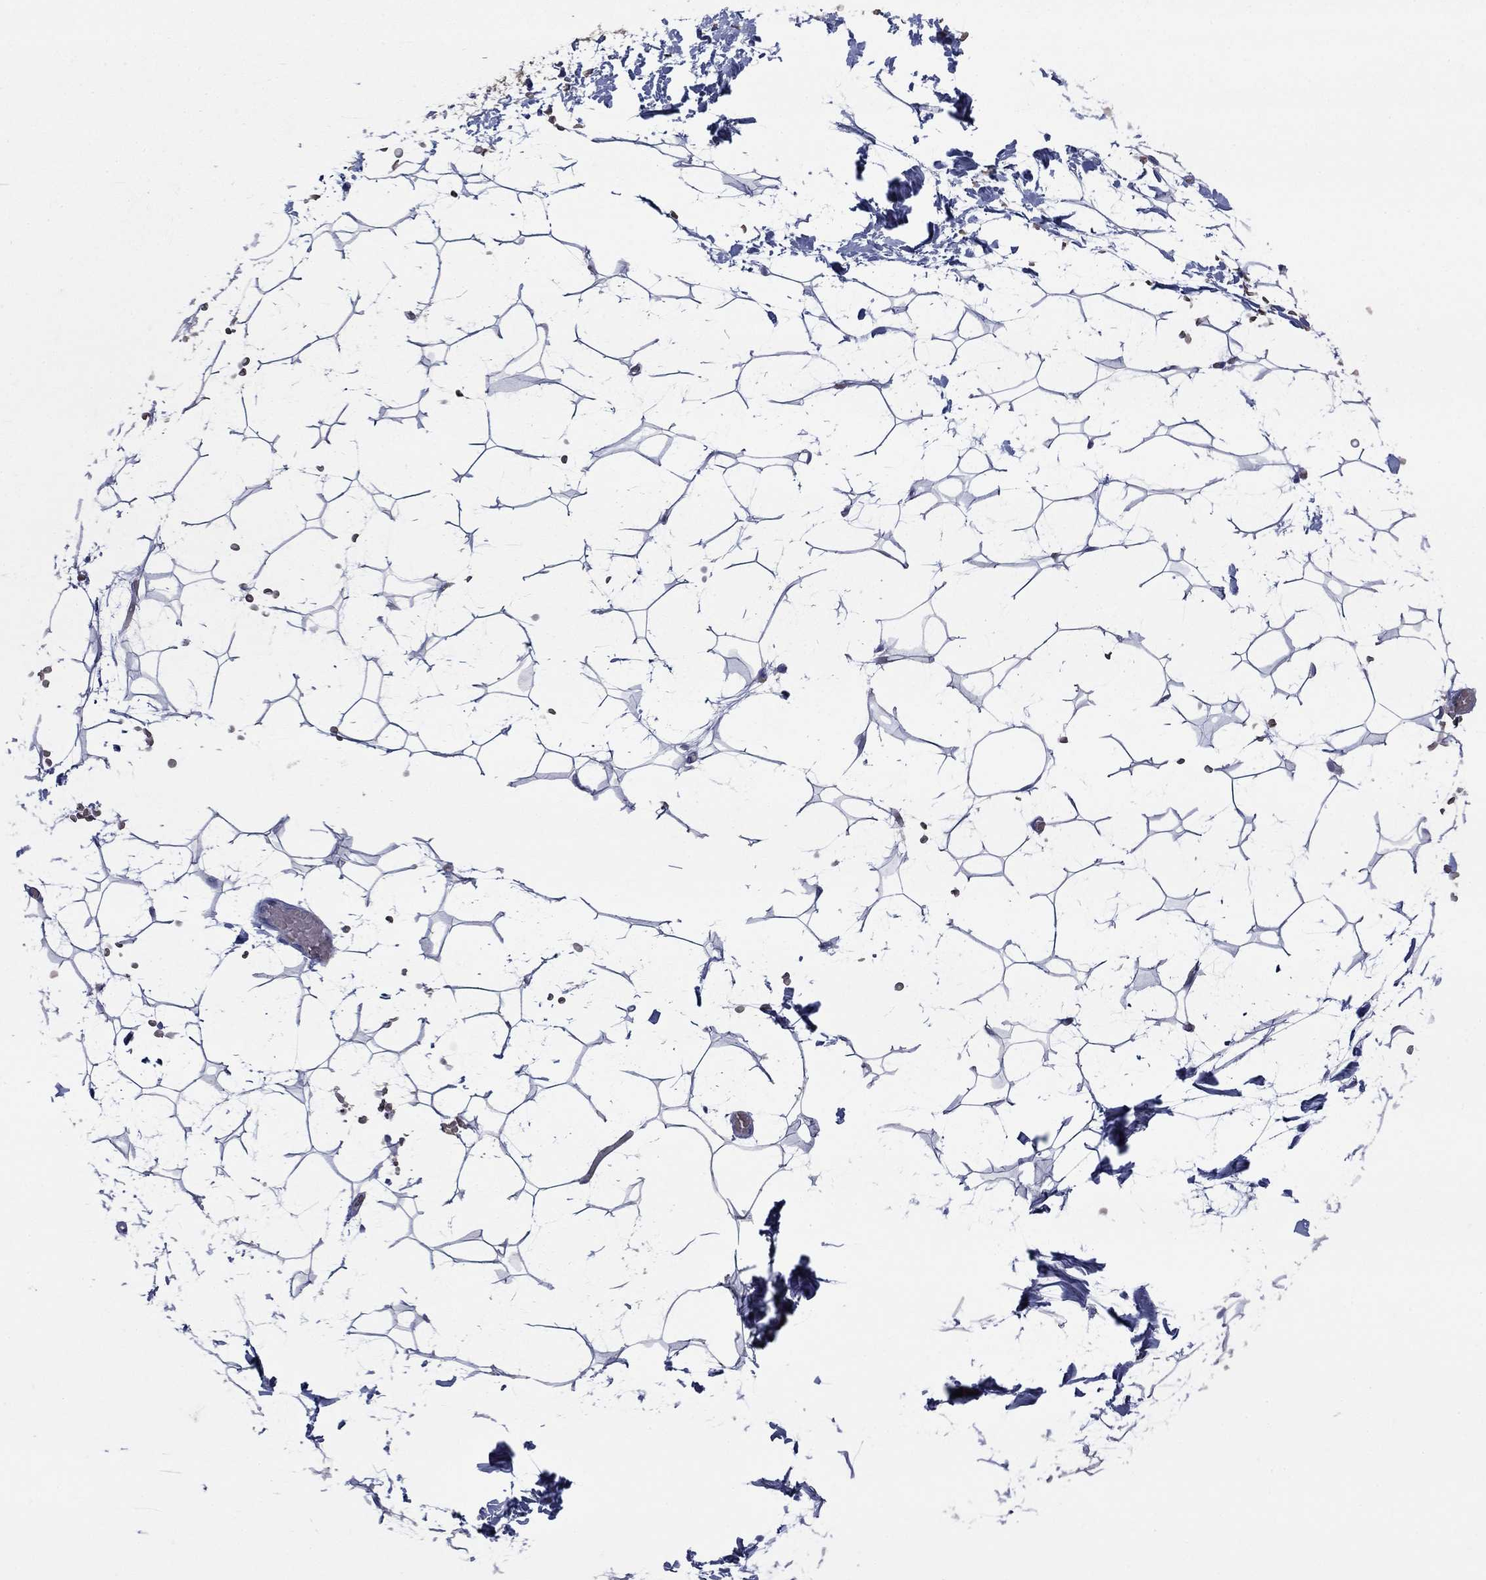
{"staining": {"intensity": "negative", "quantity": "none", "location": "none"}, "tissue": "adipose tissue", "cell_type": "Adipocytes", "image_type": "normal", "snomed": [{"axis": "morphology", "description": "Normal tissue, NOS"}, {"axis": "topography", "description": "Skin"}, {"axis": "topography", "description": "Peripheral nerve tissue"}], "caption": "The photomicrograph reveals no significant expression in adipocytes of adipose tissue. (Stains: DAB immunohistochemistry (IHC) with hematoxylin counter stain, Microscopy: brightfield microscopy at high magnification).", "gene": "FLNC", "patient": {"sex": "female", "age": 56}}